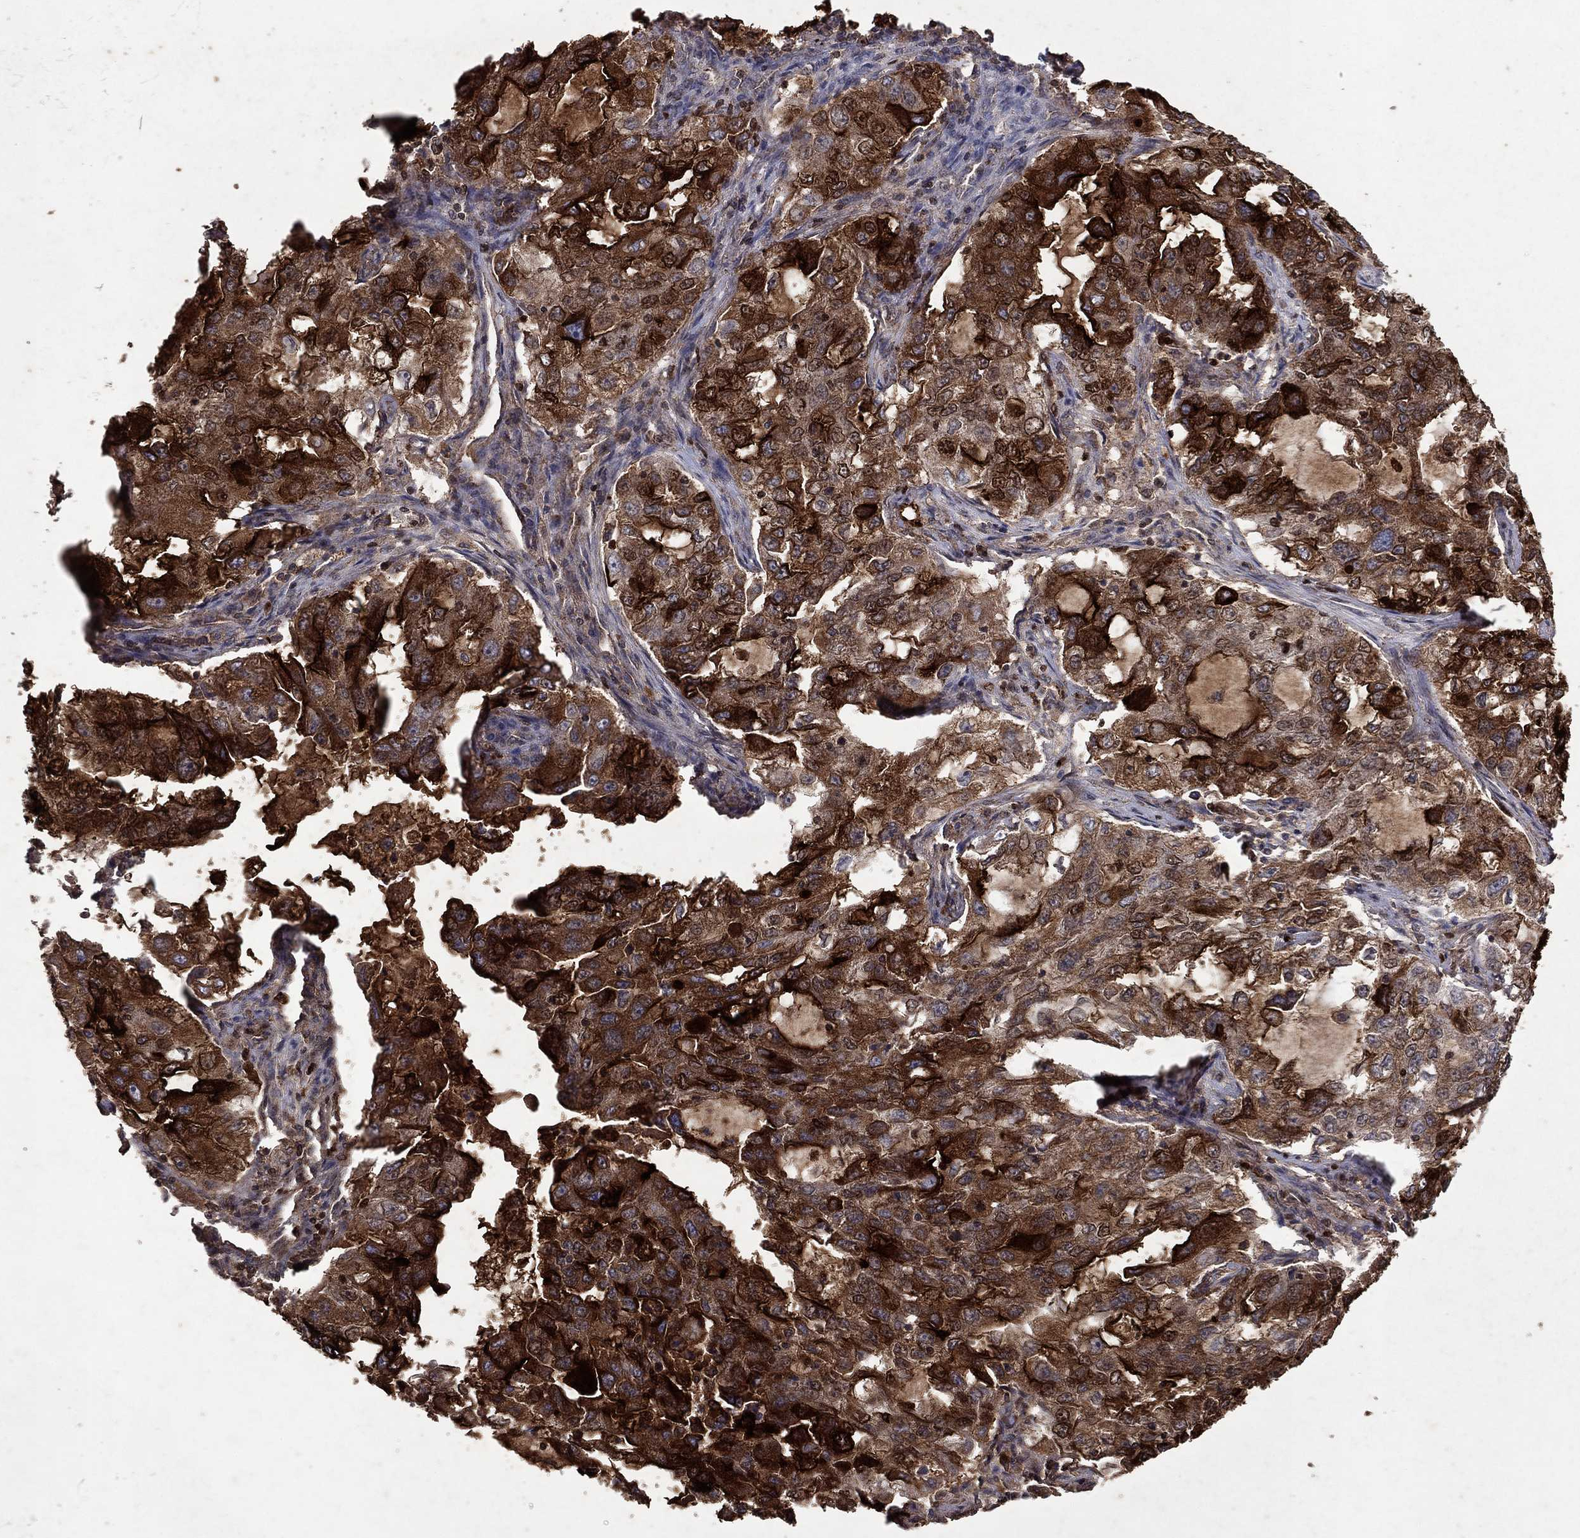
{"staining": {"intensity": "strong", "quantity": "25%-75%", "location": "cytoplasmic/membranous"}, "tissue": "lung cancer", "cell_type": "Tumor cells", "image_type": "cancer", "snomed": [{"axis": "morphology", "description": "Adenocarcinoma, NOS"}, {"axis": "topography", "description": "Lung"}], "caption": "Immunohistochemical staining of lung cancer (adenocarcinoma) displays strong cytoplasmic/membranous protein staining in about 25%-75% of tumor cells. Immunohistochemistry (ihc) stains the protein of interest in brown and the nuclei are stained blue.", "gene": "CD24", "patient": {"sex": "female", "age": 61}}